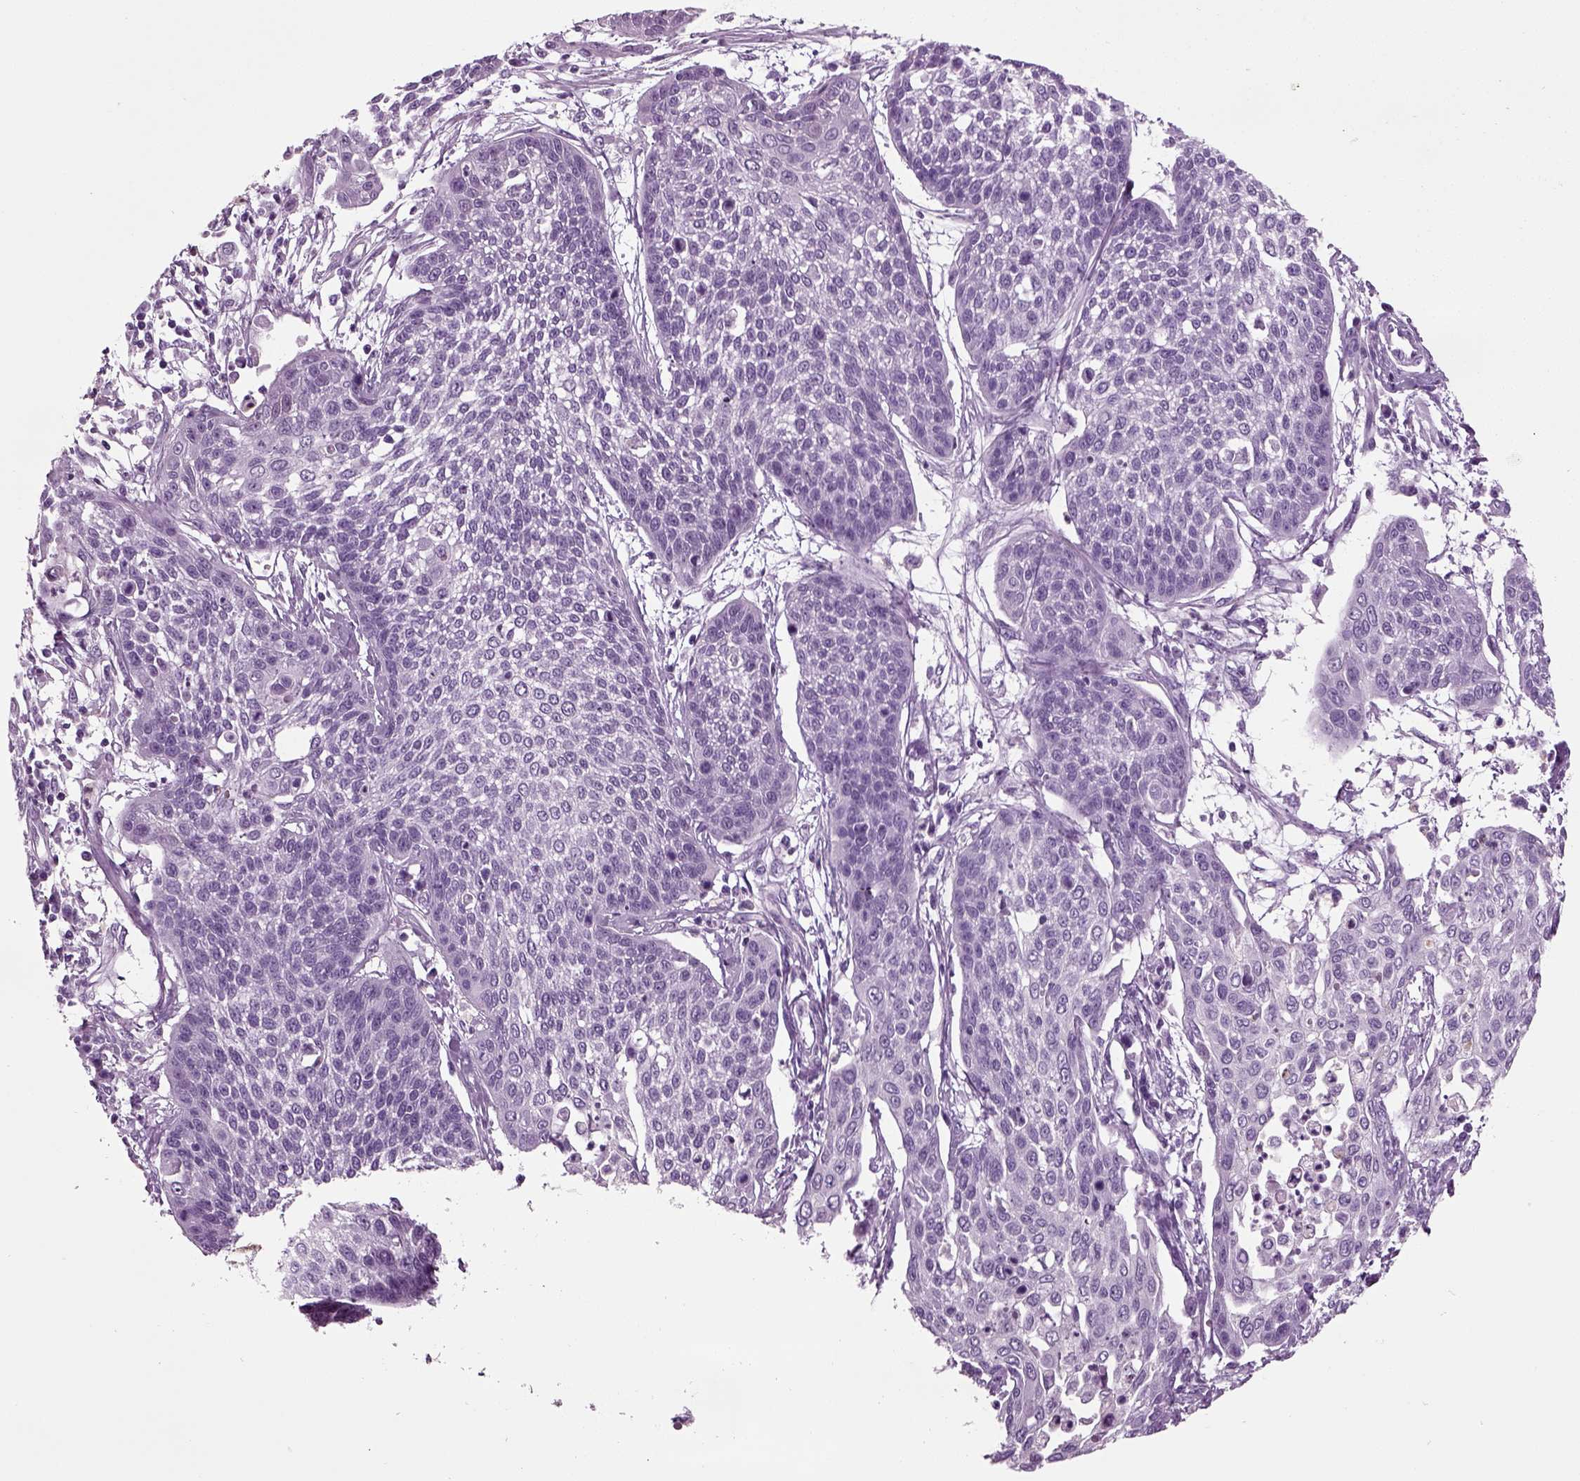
{"staining": {"intensity": "moderate", "quantity": "<25%", "location": "cytoplasmic/membranous"}, "tissue": "cervical cancer", "cell_type": "Tumor cells", "image_type": "cancer", "snomed": [{"axis": "morphology", "description": "Squamous cell carcinoma, NOS"}, {"axis": "topography", "description": "Cervix"}], "caption": "The image demonstrates immunohistochemical staining of cervical cancer (squamous cell carcinoma). There is moderate cytoplasmic/membranous staining is identified in approximately <25% of tumor cells. (Stains: DAB in brown, nuclei in blue, Microscopy: brightfield microscopy at high magnification).", "gene": "CRABP1", "patient": {"sex": "female", "age": 34}}